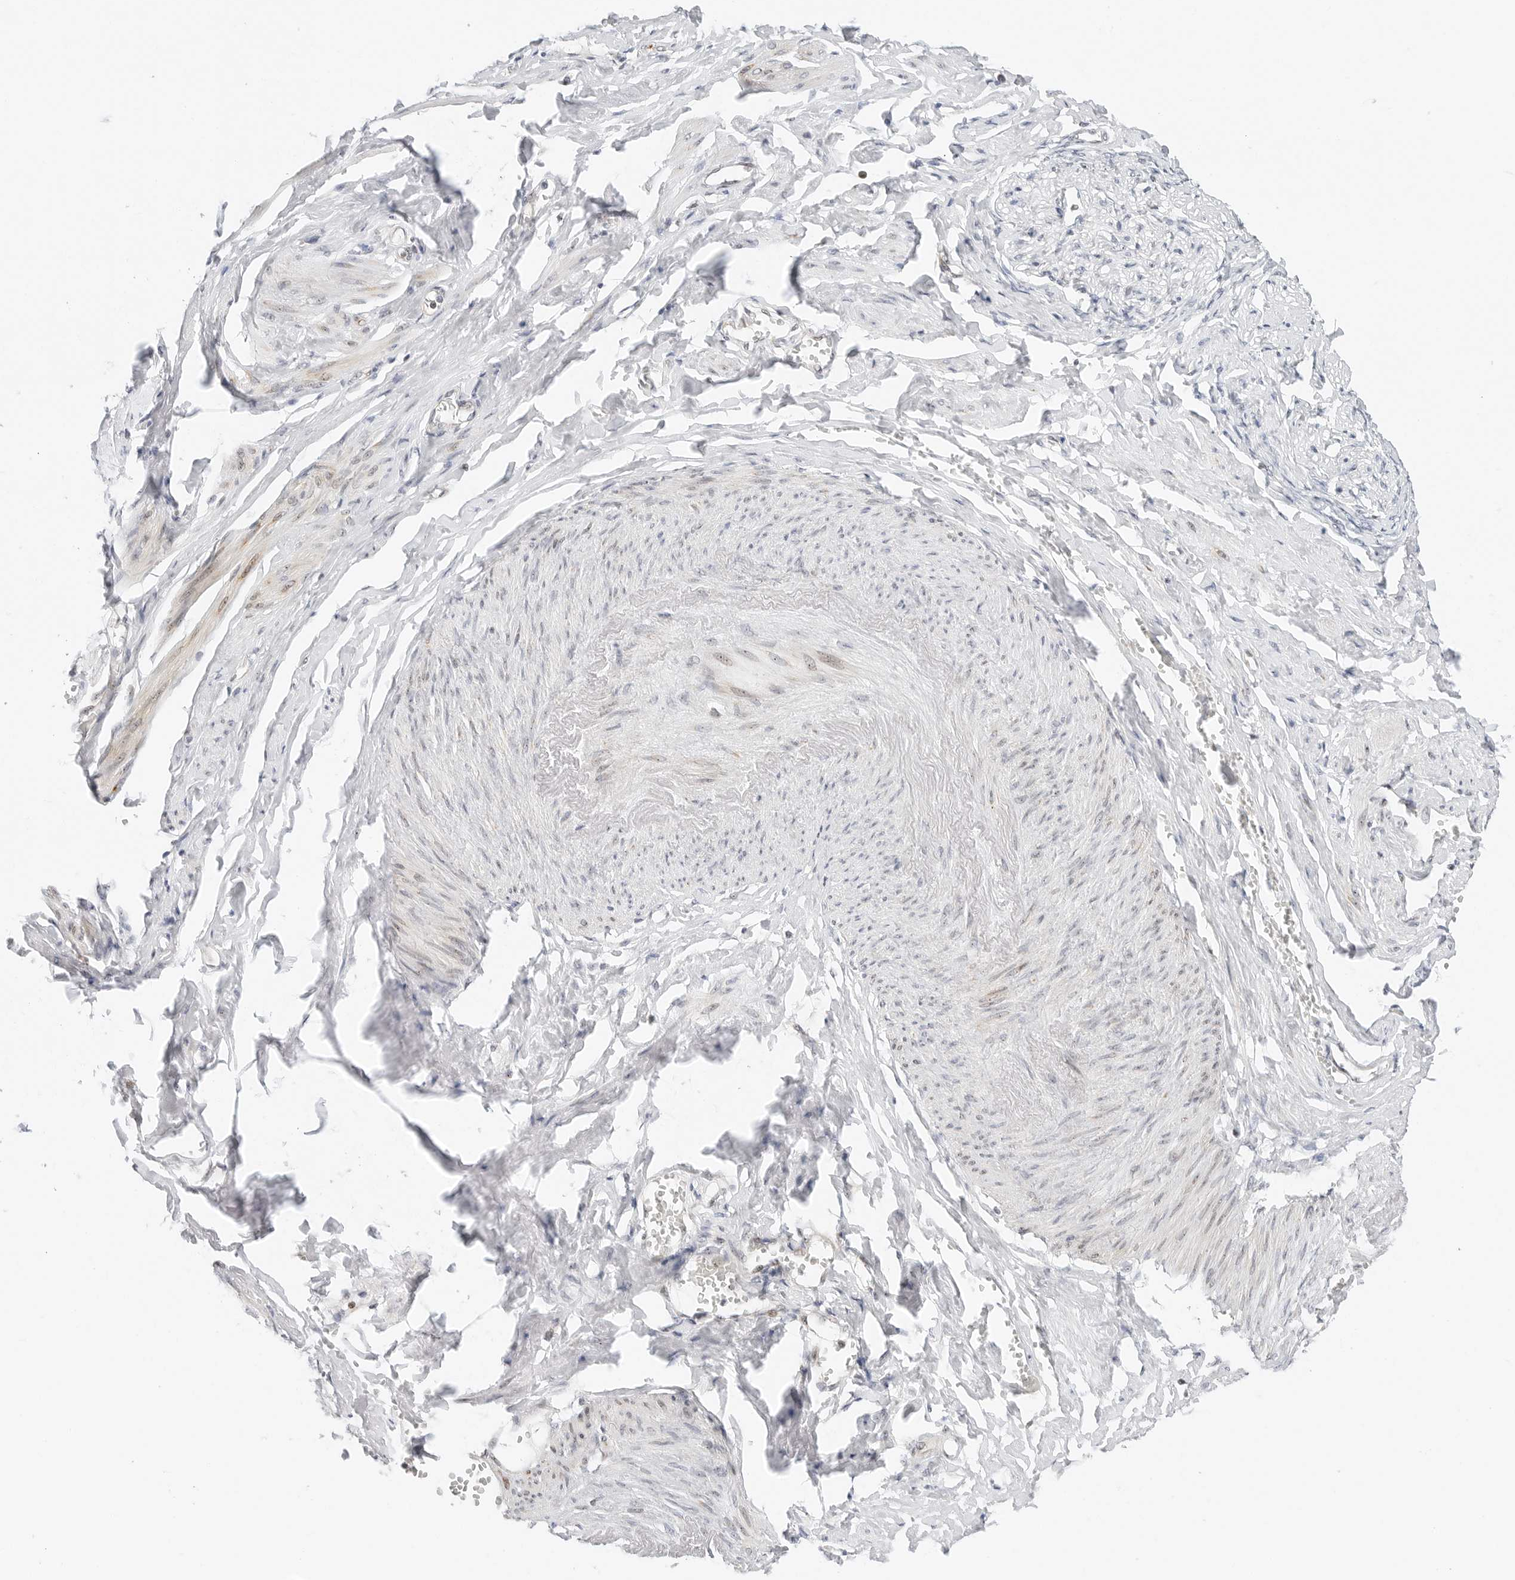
{"staining": {"intensity": "negative", "quantity": "none", "location": "none"}, "tissue": "adipose tissue", "cell_type": "Adipocytes", "image_type": "normal", "snomed": [{"axis": "morphology", "description": "Normal tissue, NOS"}, {"axis": "topography", "description": "Vascular tissue"}, {"axis": "topography", "description": "Fallopian tube"}, {"axis": "topography", "description": "Ovary"}], "caption": "Benign adipose tissue was stained to show a protein in brown. There is no significant expression in adipocytes. (DAB (3,3'-diaminobenzidine) IHC with hematoxylin counter stain).", "gene": "RIMKLA", "patient": {"sex": "female", "age": 67}}